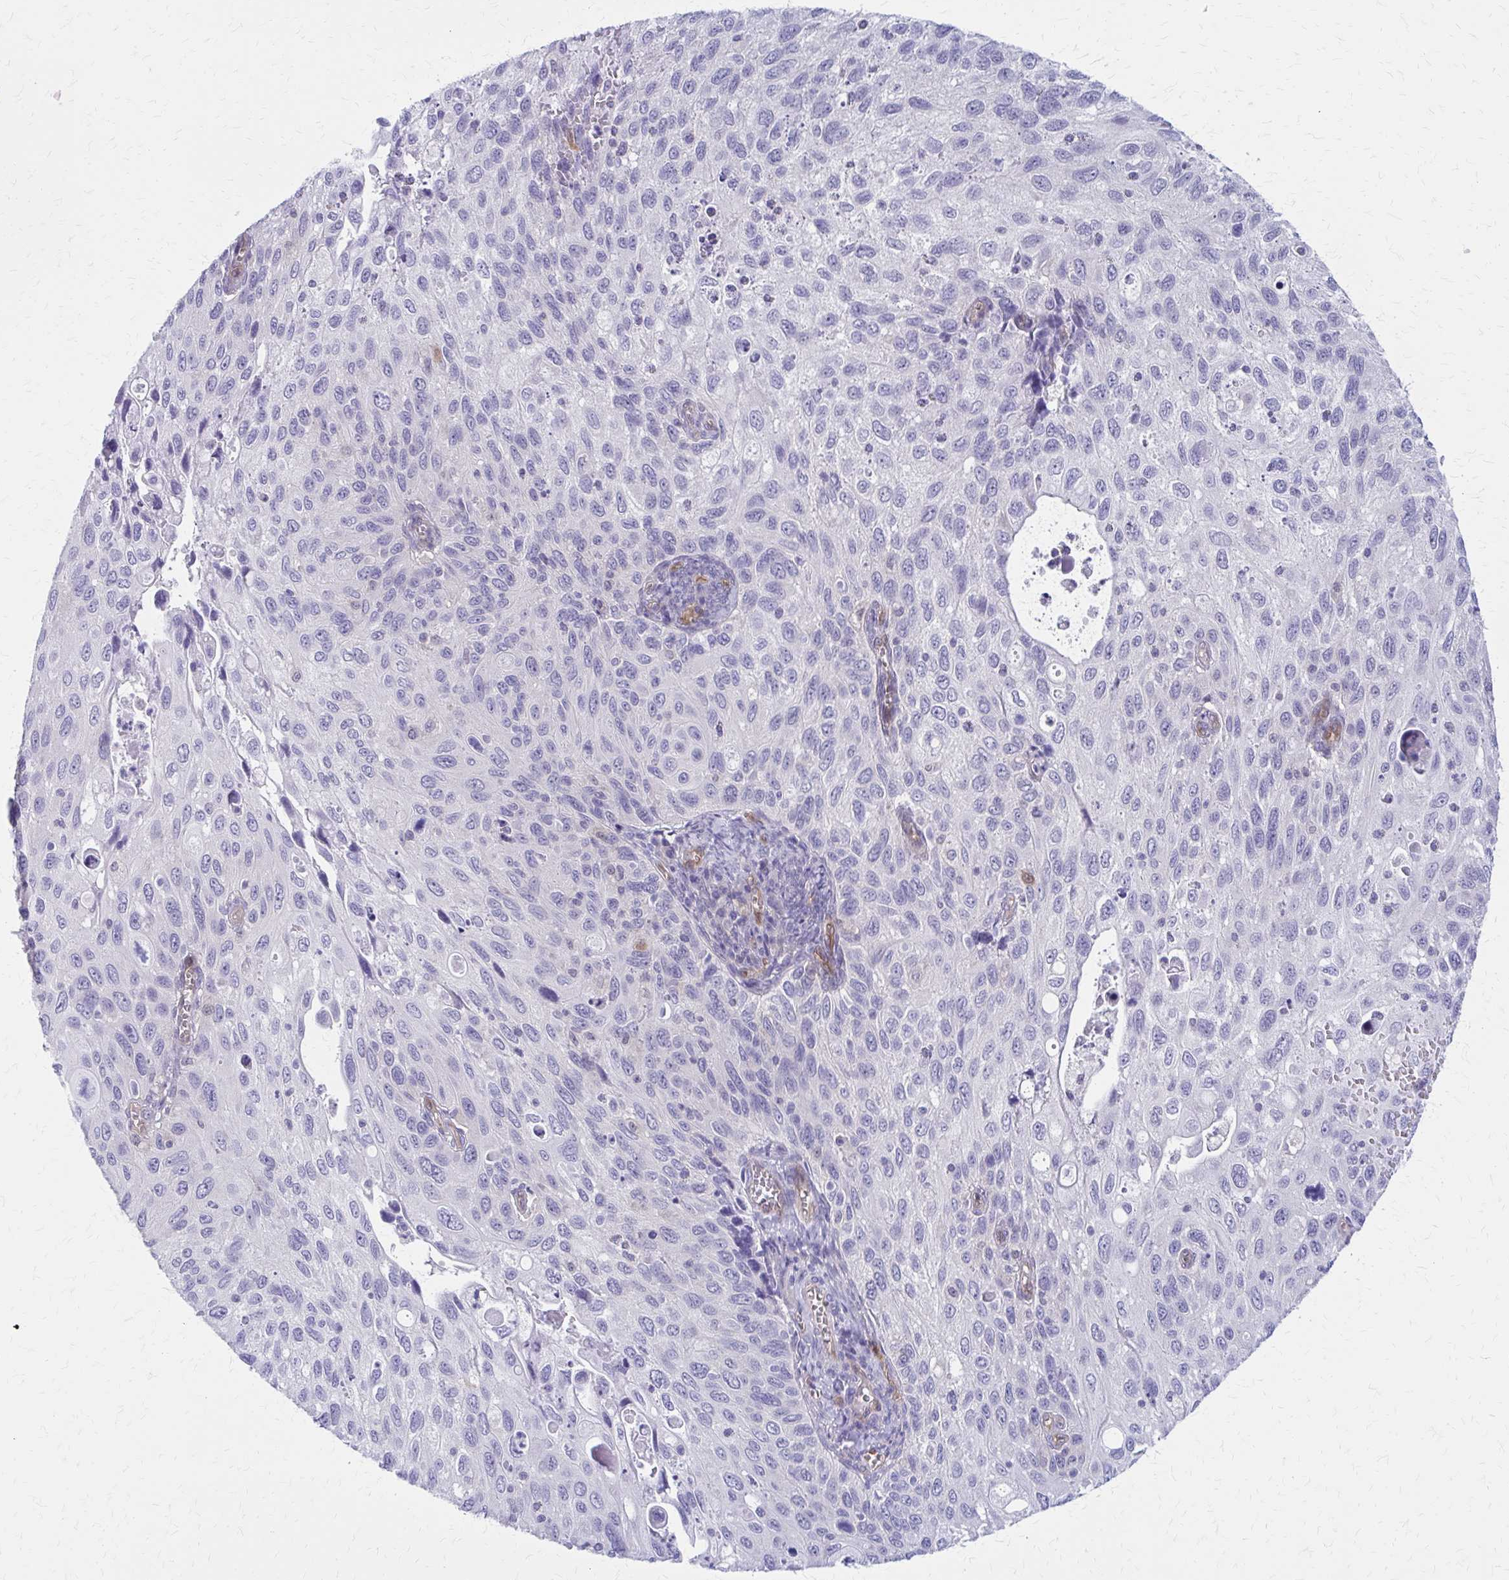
{"staining": {"intensity": "negative", "quantity": "none", "location": "none"}, "tissue": "cervical cancer", "cell_type": "Tumor cells", "image_type": "cancer", "snomed": [{"axis": "morphology", "description": "Squamous cell carcinoma, NOS"}, {"axis": "topography", "description": "Cervix"}], "caption": "A high-resolution image shows immunohistochemistry (IHC) staining of cervical cancer, which demonstrates no significant positivity in tumor cells.", "gene": "CLIC2", "patient": {"sex": "female", "age": 70}}